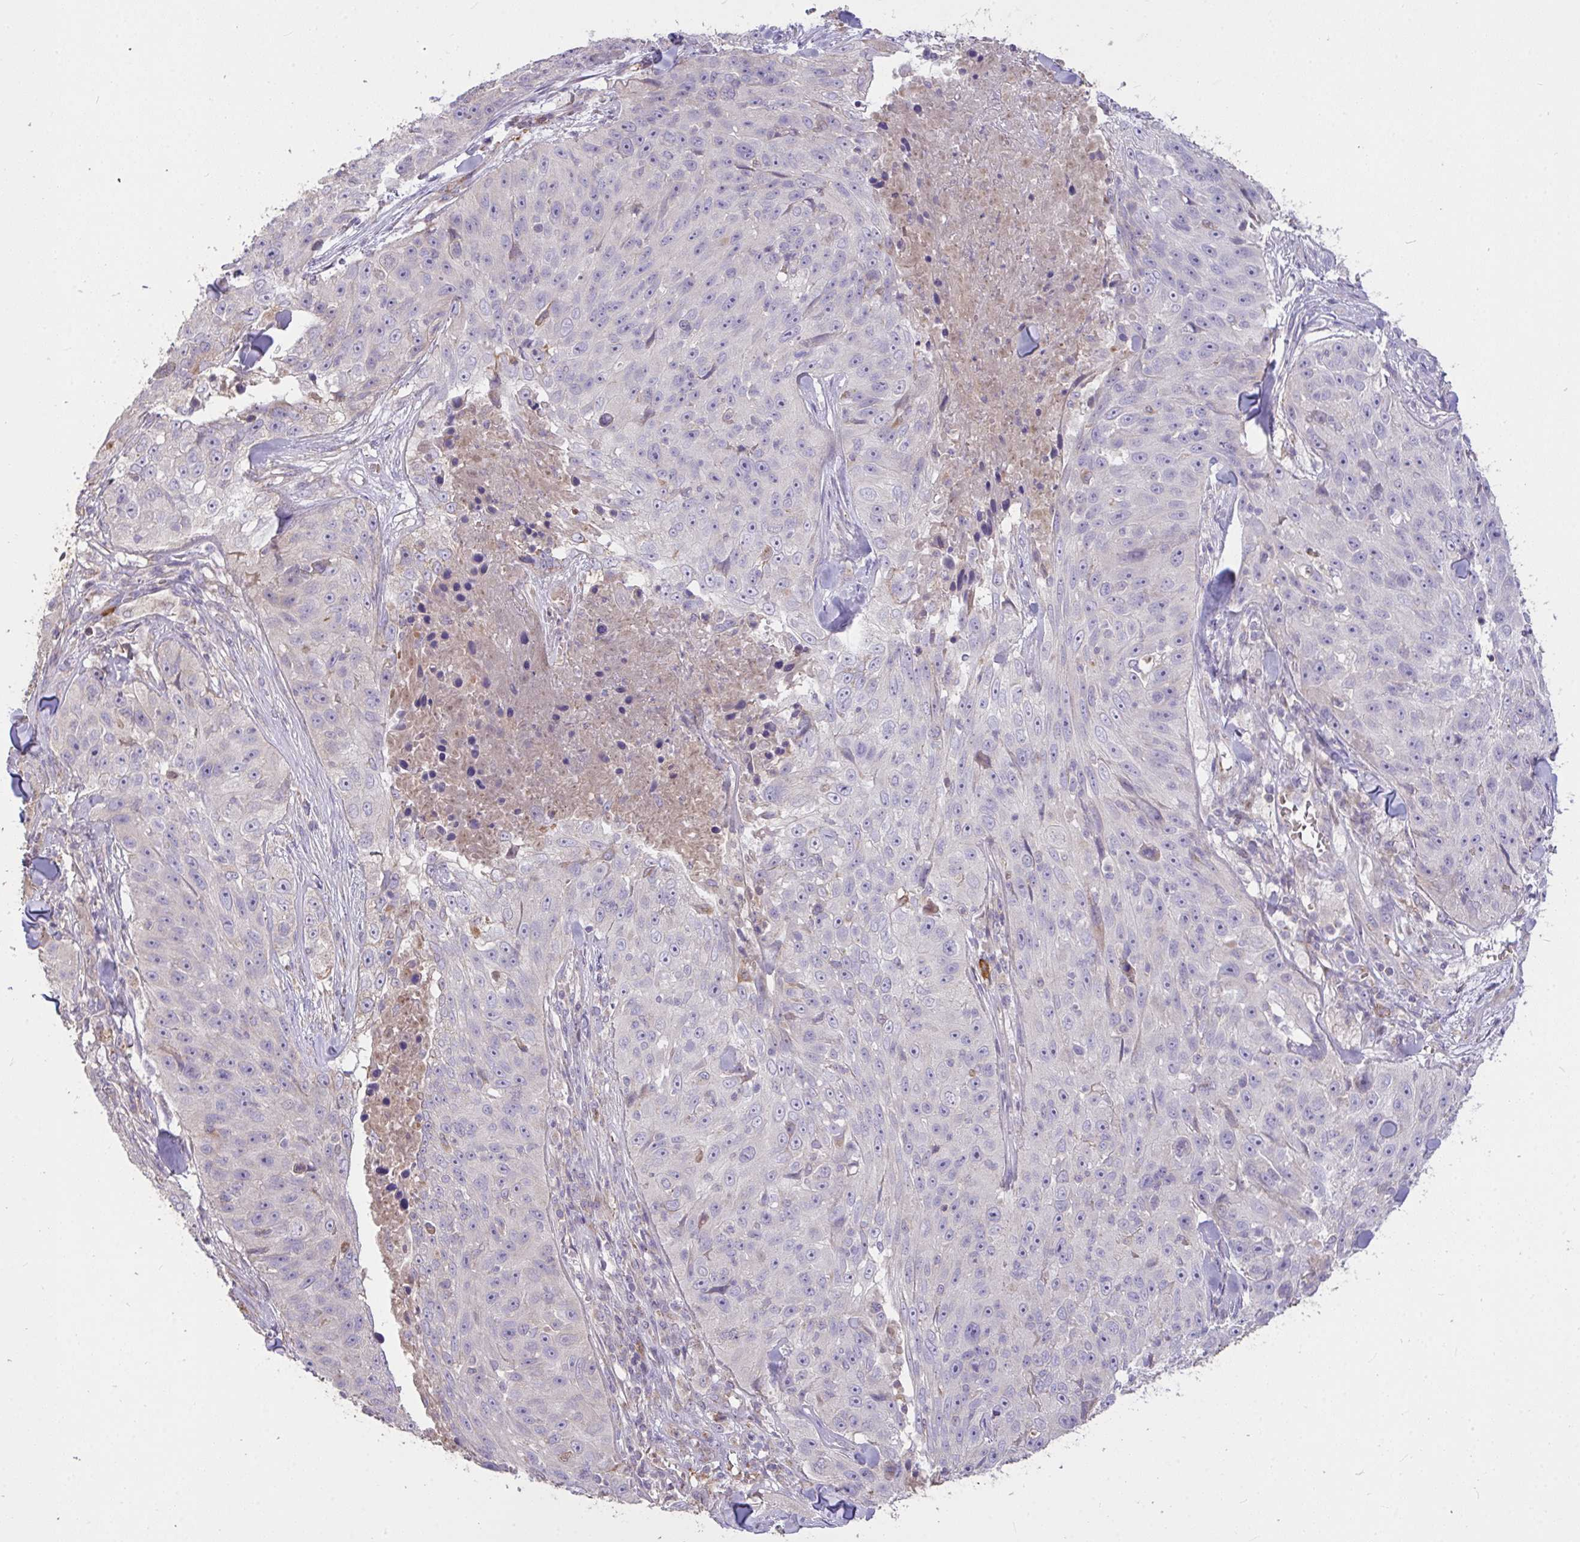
{"staining": {"intensity": "negative", "quantity": "none", "location": "none"}, "tissue": "skin cancer", "cell_type": "Tumor cells", "image_type": "cancer", "snomed": [{"axis": "morphology", "description": "Squamous cell carcinoma, NOS"}, {"axis": "topography", "description": "Skin"}], "caption": "Tumor cells are negative for brown protein staining in skin cancer.", "gene": "FCER1A", "patient": {"sex": "female", "age": 87}}